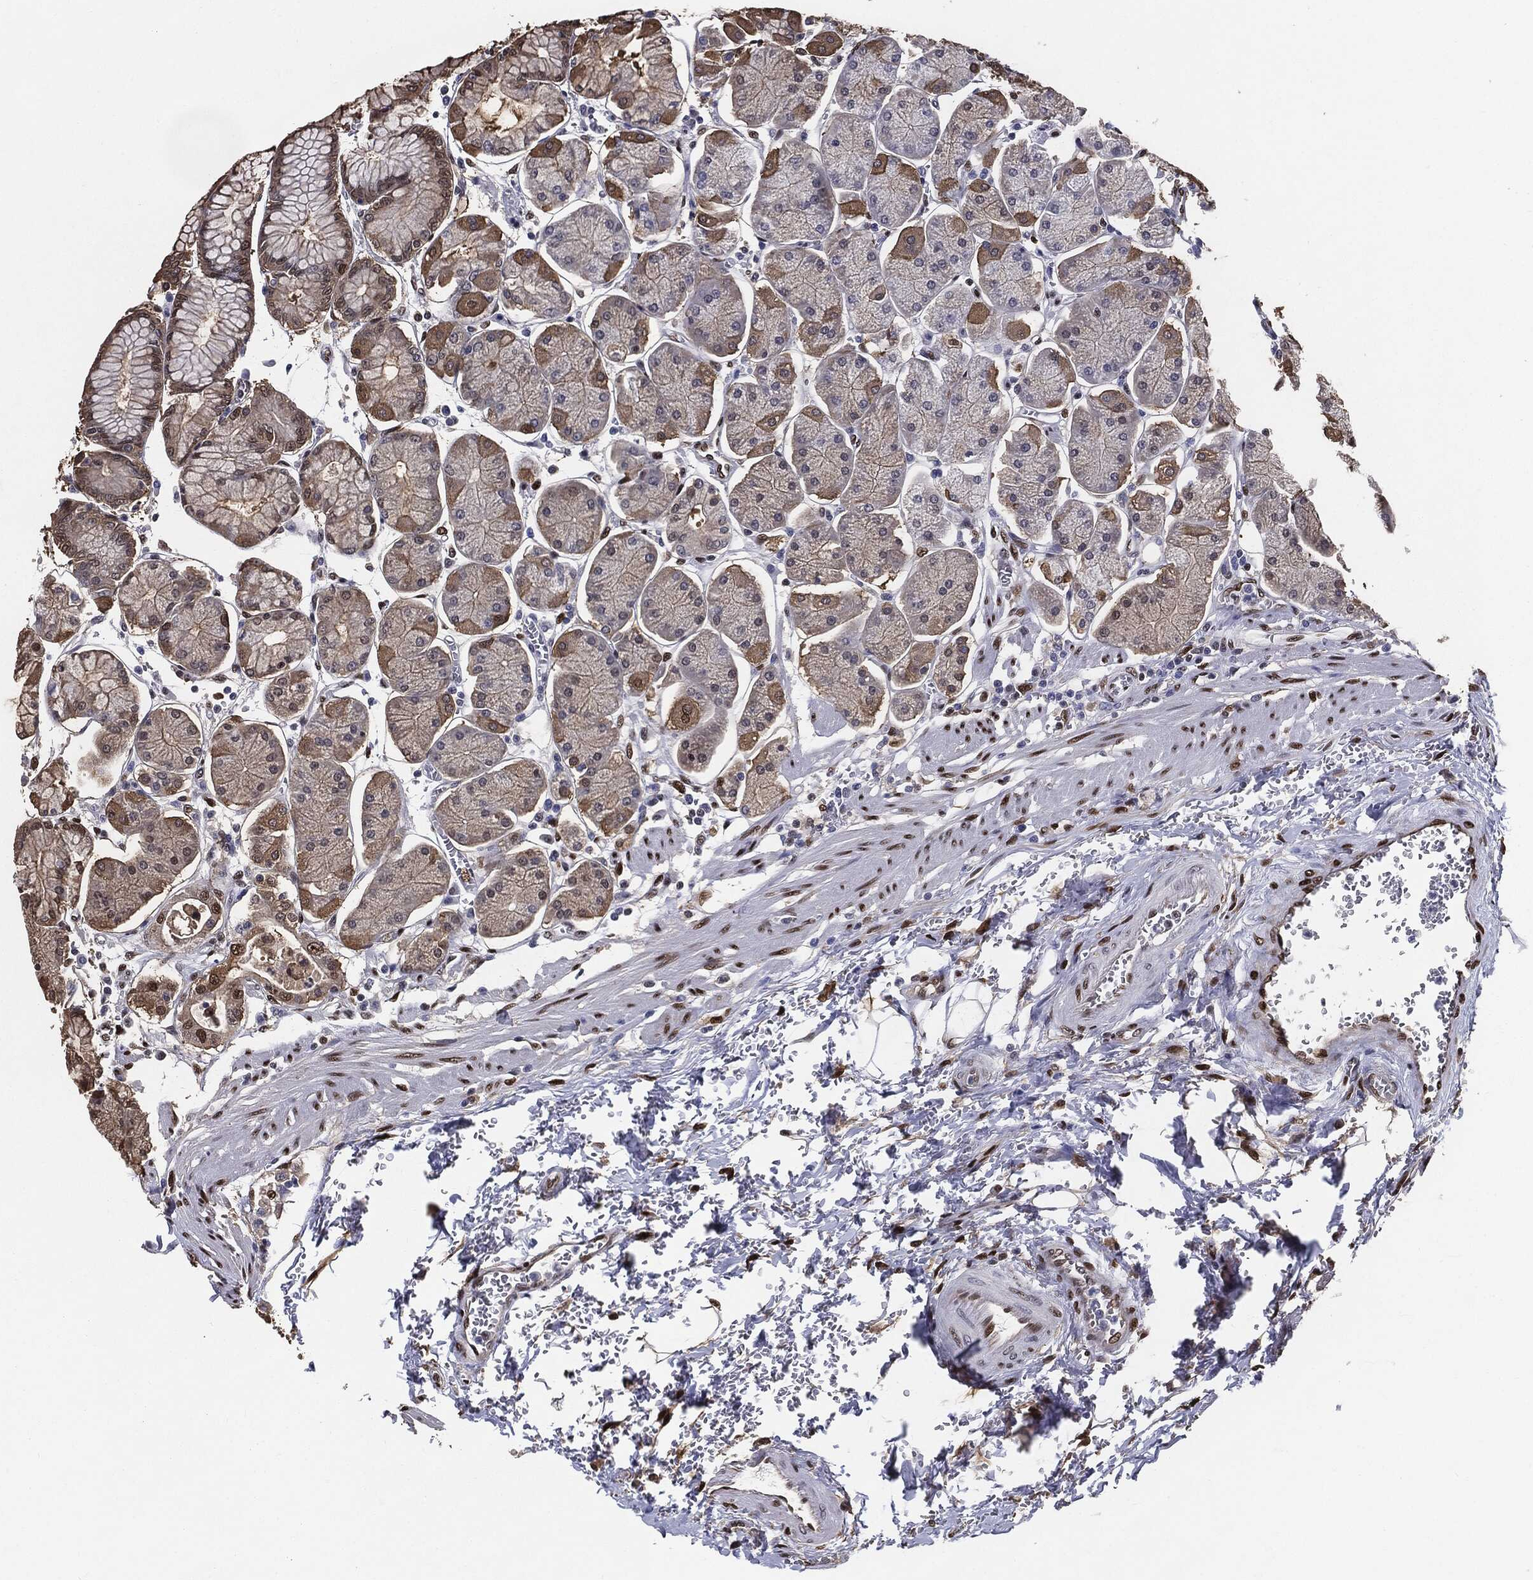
{"staining": {"intensity": "moderate", "quantity": "25%-75%", "location": "cytoplasmic/membranous"}, "tissue": "stomach", "cell_type": "Glandular cells", "image_type": "normal", "snomed": [{"axis": "morphology", "description": "Normal tissue, NOS"}, {"axis": "morphology", "description": "Adenocarcinoma, NOS"}, {"axis": "topography", "description": "Stomach, upper"}, {"axis": "topography", "description": "Stomach"}], "caption": "Normal stomach shows moderate cytoplasmic/membranous expression in about 25%-75% of glandular cells.", "gene": "JUN", "patient": {"sex": "male", "age": 76}}